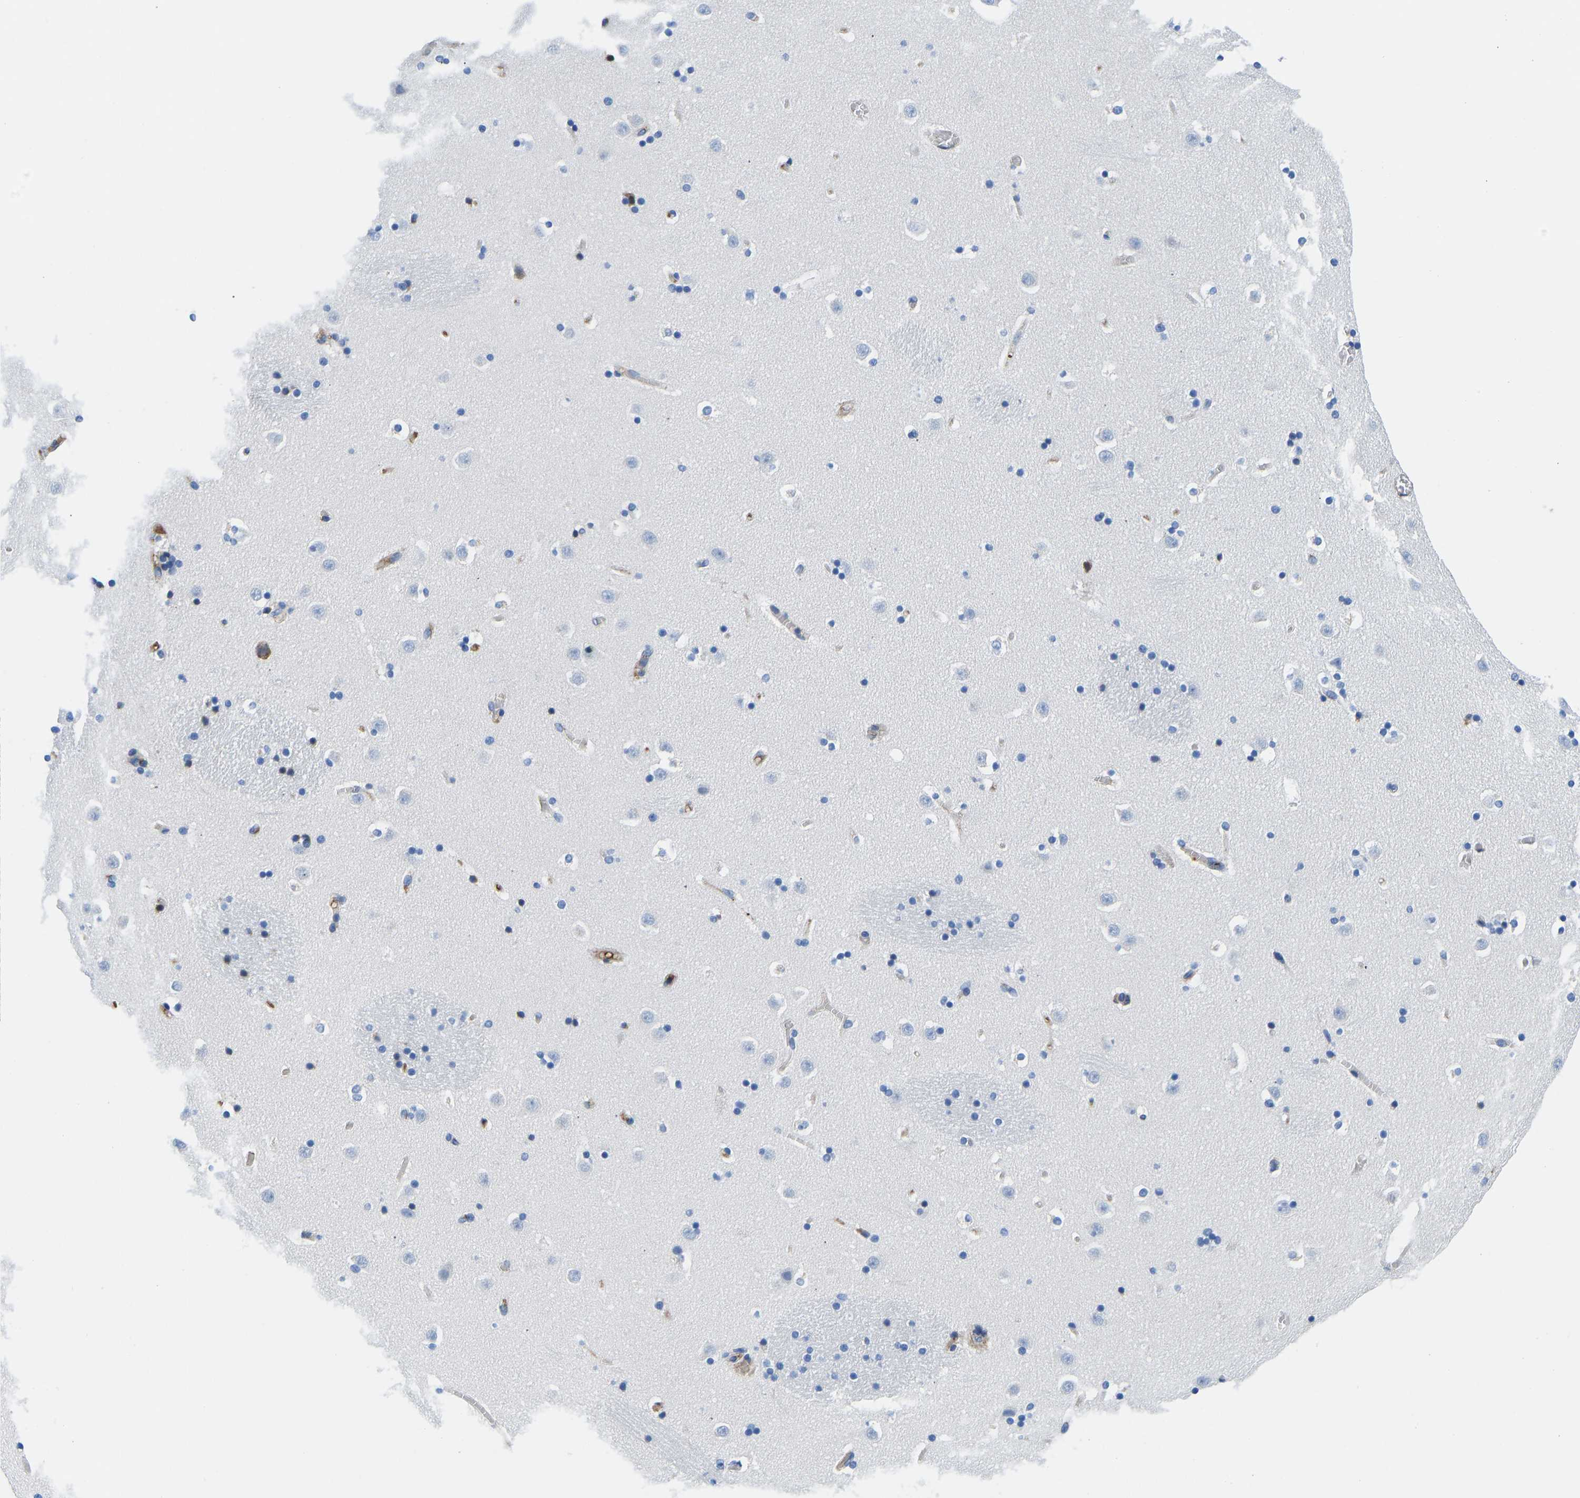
{"staining": {"intensity": "negative", "quantity": "none", "location": "none"}, "tissue": "caudate", "cell_type": "Glial cells", "image_type": "normal", "snomed": [{"axis": "morphology", "description": "Normal tissue, NOS"}, {"axis": "topography", "description": "Lateral ventricle wall"}], "caption": "This is a micrograph of immunohistochemistry (IHC) staining of normal caudate, which shows no expression in glial cells. Brightfield microscopy of immunohistochemistry stained with DAB (3,3'-diaminobenzidine) (brown) and hematoxylin (blue), captured at high magnification.", "gene": "HSPG2", "patient": {"sex": "male", "age": 45}}